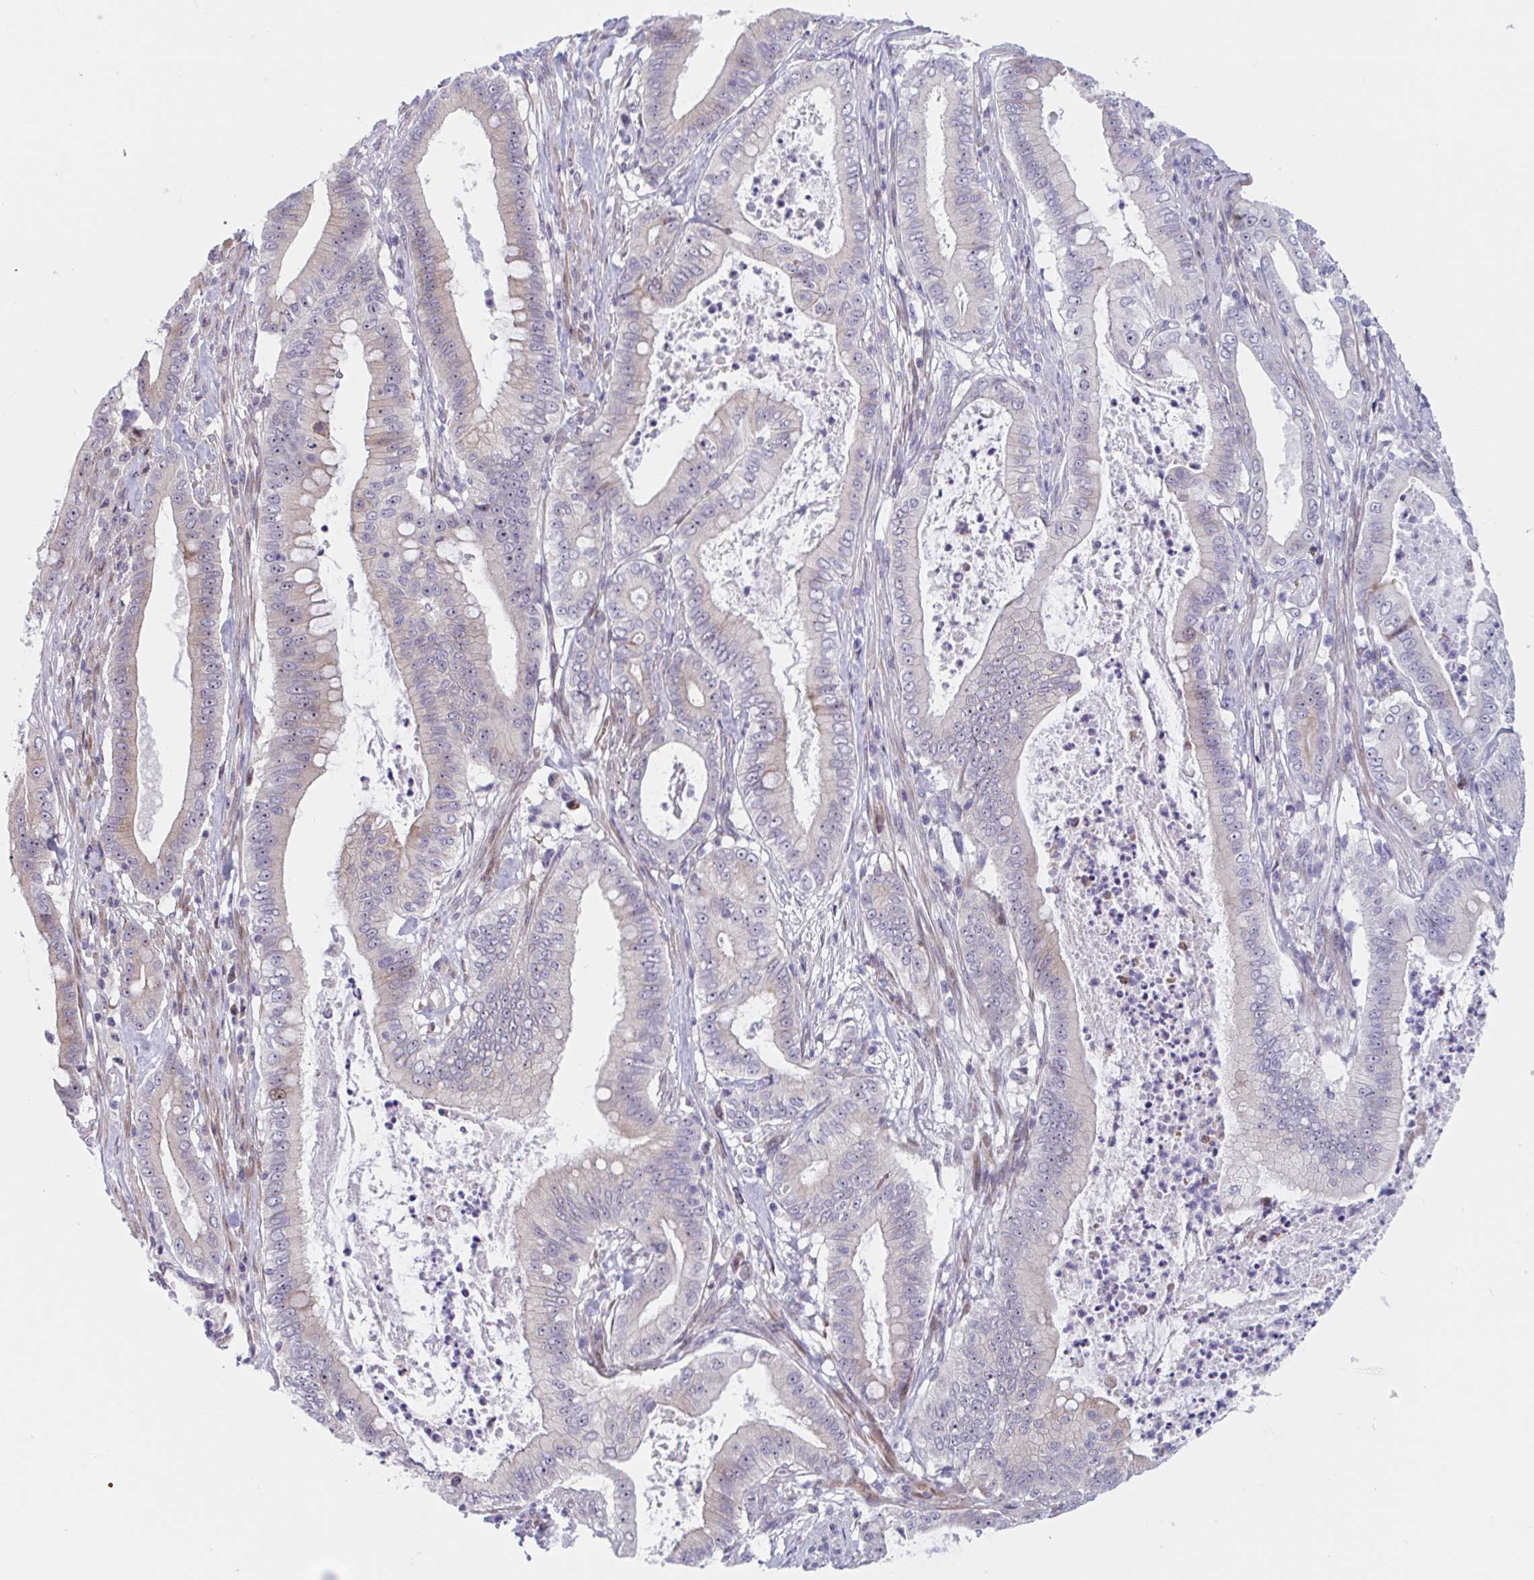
{"staining": {"intensity": "weak", "quantity": "25%-75%", "location": "cytoplasmic/membranous,nuclear"}, "tissue": "pancreatic cancer", "cell_type": "Tumor cells", "image_type": "cancer", "snomed": [{"axis": "morphology", "description": "Adenocarcinoma, NOS"}, {"axis": "topography", "description": "Pancreas"}], "caption": "This is a photomicrograph of immunohistochemistry (IHC) staining of pancreatic adenocarcinoma, which shows weak positivity in the cytoplasmic/membranous and nuclear of tumor cells.", "gene": "DUXA", "patient": {"sex": "male", "age": 71}}